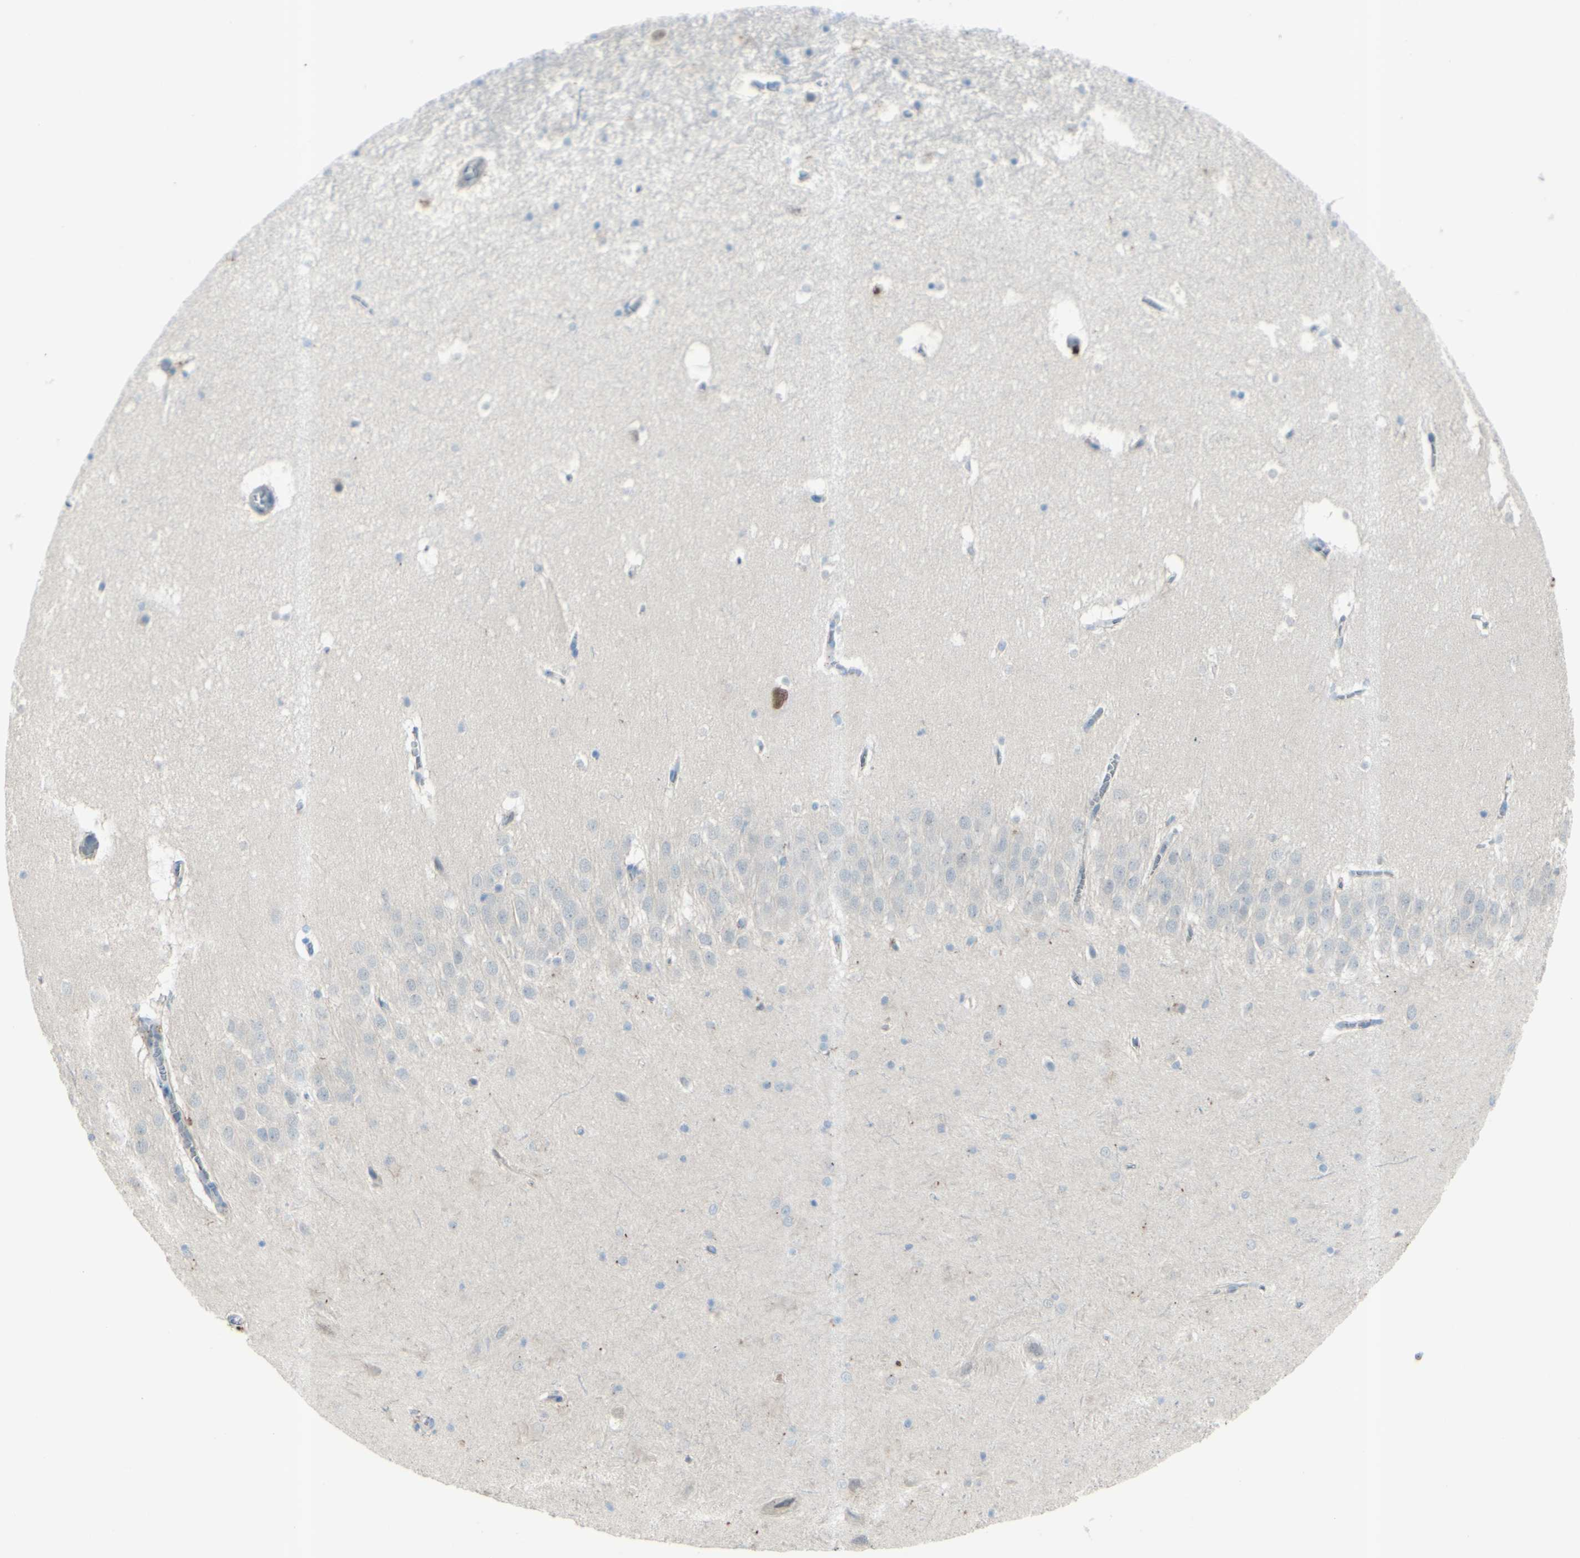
{"staining": {"intensity": "negative", "quantity": "none", "location": "none"}, "tissue": "hippocampus", "cell_type": "Glial cells", "image_type": "normal", "snomed": [{"axis": "morphology", "description": "Normal tissue, NOS"}, {"axis": "topography", "description": "Hippocampus"}], "caption": "DAB (3,3'-diaminobenzidine) immunohistochemical staining of benign hippocampus exhibits no significant expression in glial cells.", "gene": "B4GALT1", "patient": {"sex": "male", "age": 45}}